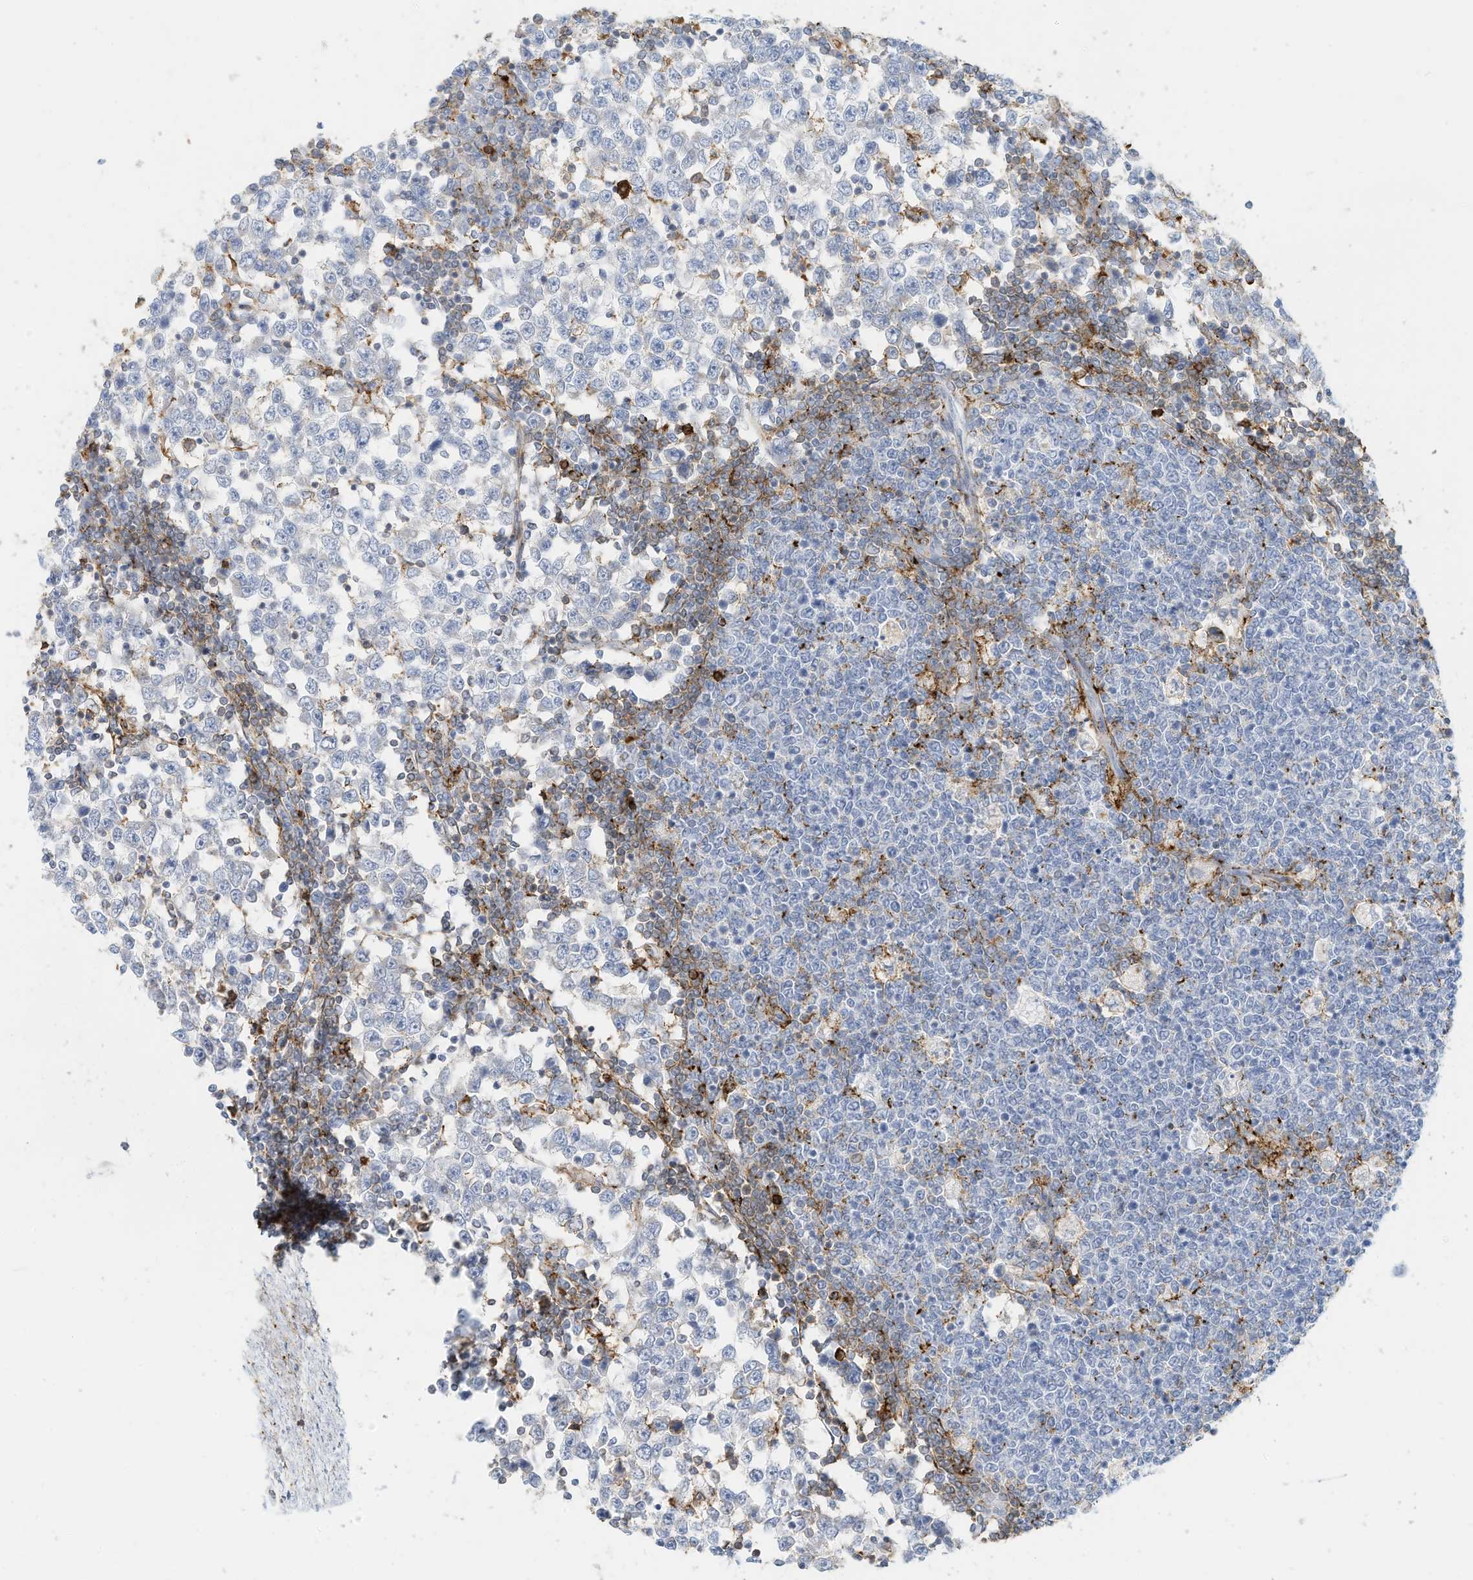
{"staining": {"intensity": "negative", "quantity": "none", "location": "none"}, "tissue": "testis cancer", "cell_type": "Tumor cells", "image_type": "cancer", "snomed": [{"axis": "morphology", "description": "Seminoma, NOS"}, {"axis": "topography", "description": "Testis"}], "caption": "DAB immunohistochemical staining of human testis cancer demonstrates no significant positivity in tumor cells. The staining was performed using DAB to visualize the protein expression in brown, while the nuclei were stained in blue with hematoxylin (Magnification: 20x).", "gene": "TXNDC9", "patient": {"sex": "male", "age": 65}}